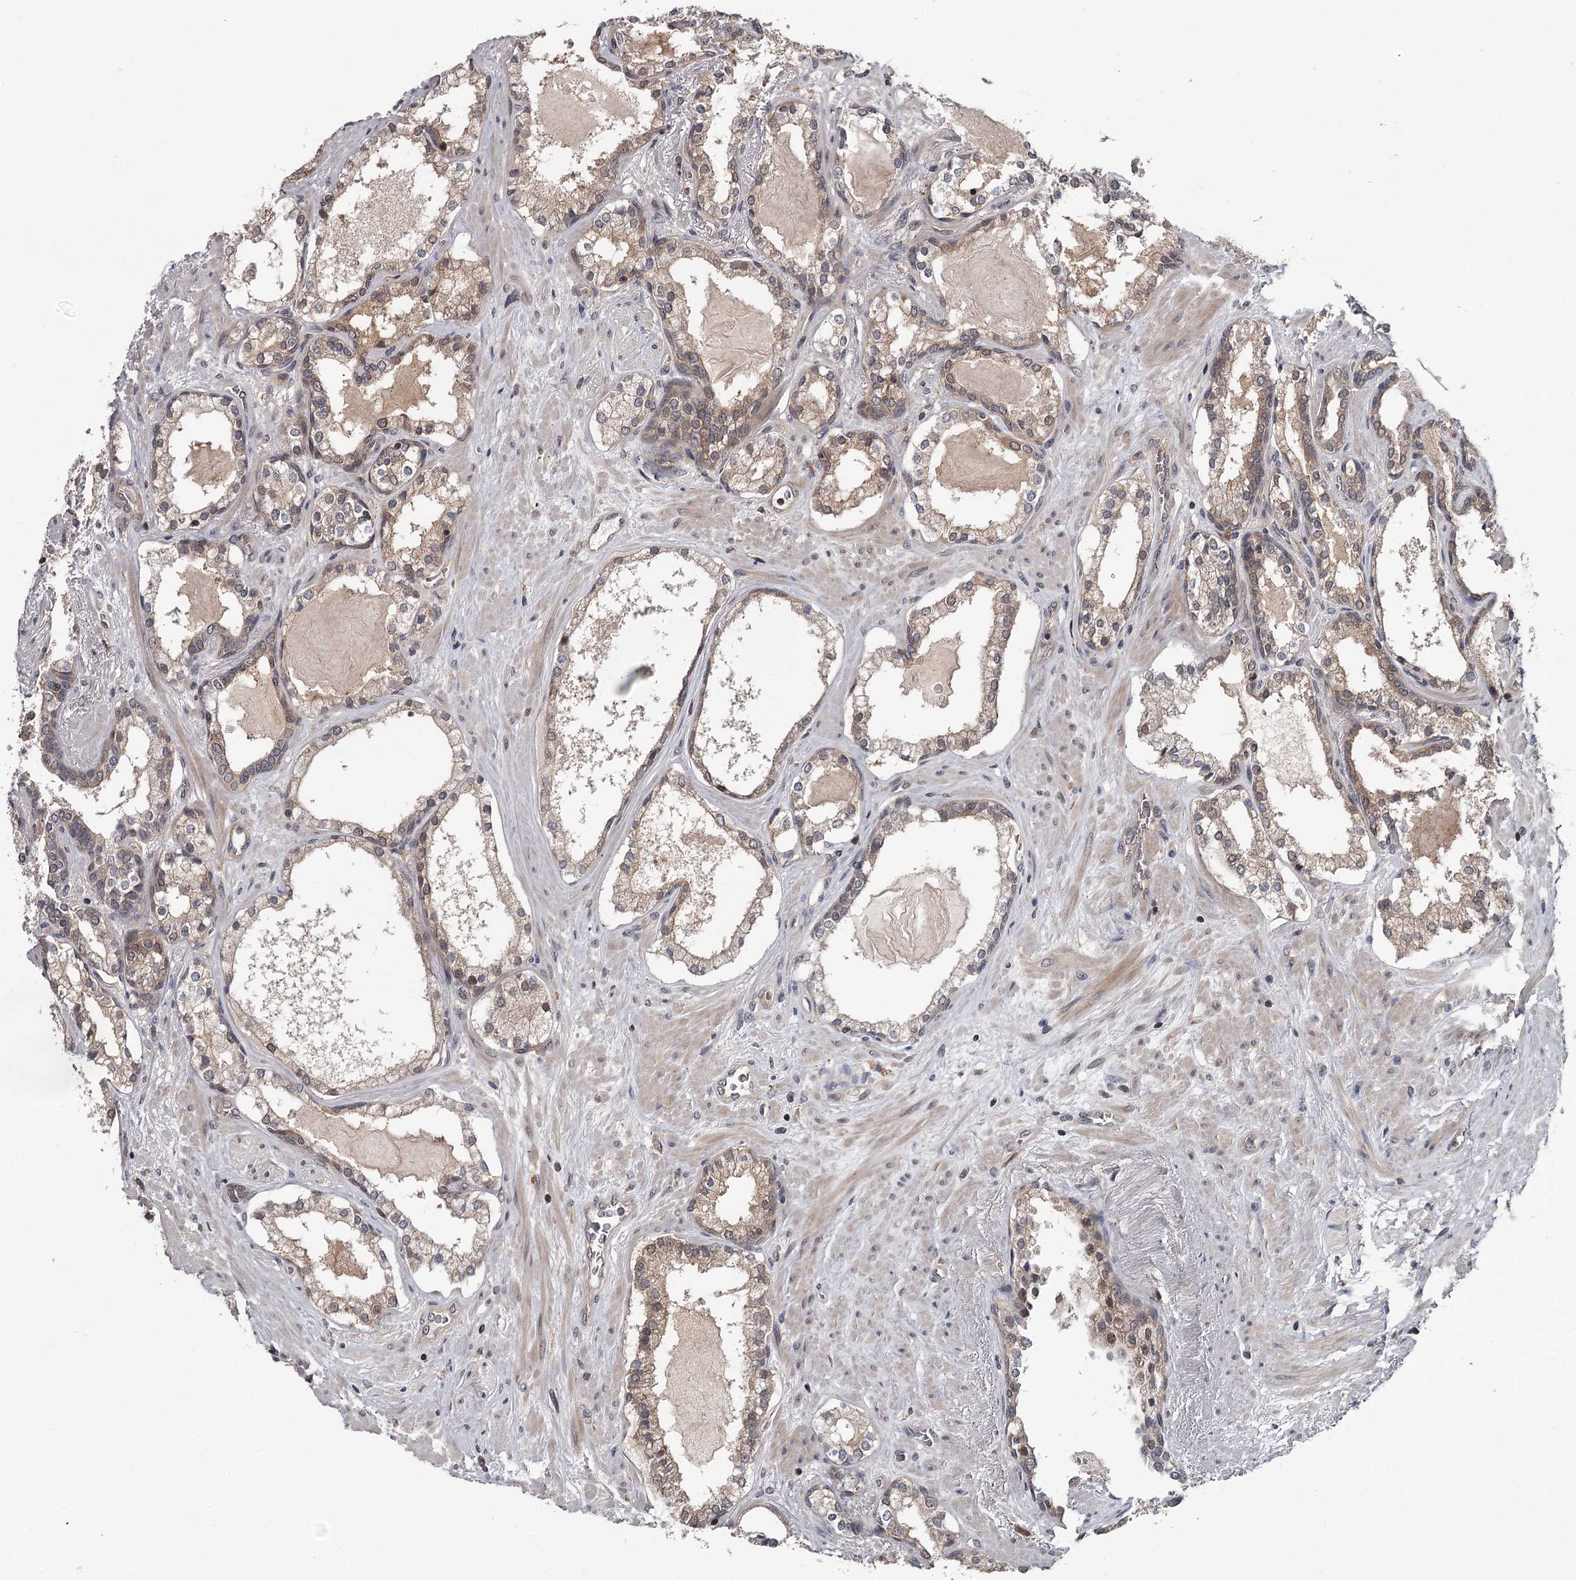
{"staining": {"intensity": "moderate", "quantity": "25%-75%", "location": "cytoplasmic/membranous,nuclear"}, "tissue": "prostate cancer", "cell_type": "Tumor cells", "image_type": "cancer", "snomed": [{"axis": "morphology", "description": "Adenocarcinoma, High grade"}, {"axis": "topography", "description": "Prostate"}], "caption": "This micrograph demonstrates immunohistochemistry staining of prostate cancer, with medium moderate cytoplasmic/membranous and nuclear positivity in approximately 25%-75% of tumor cells.", "gene": "GTSF1", "patient": {"sex": "male", "age": 58}}